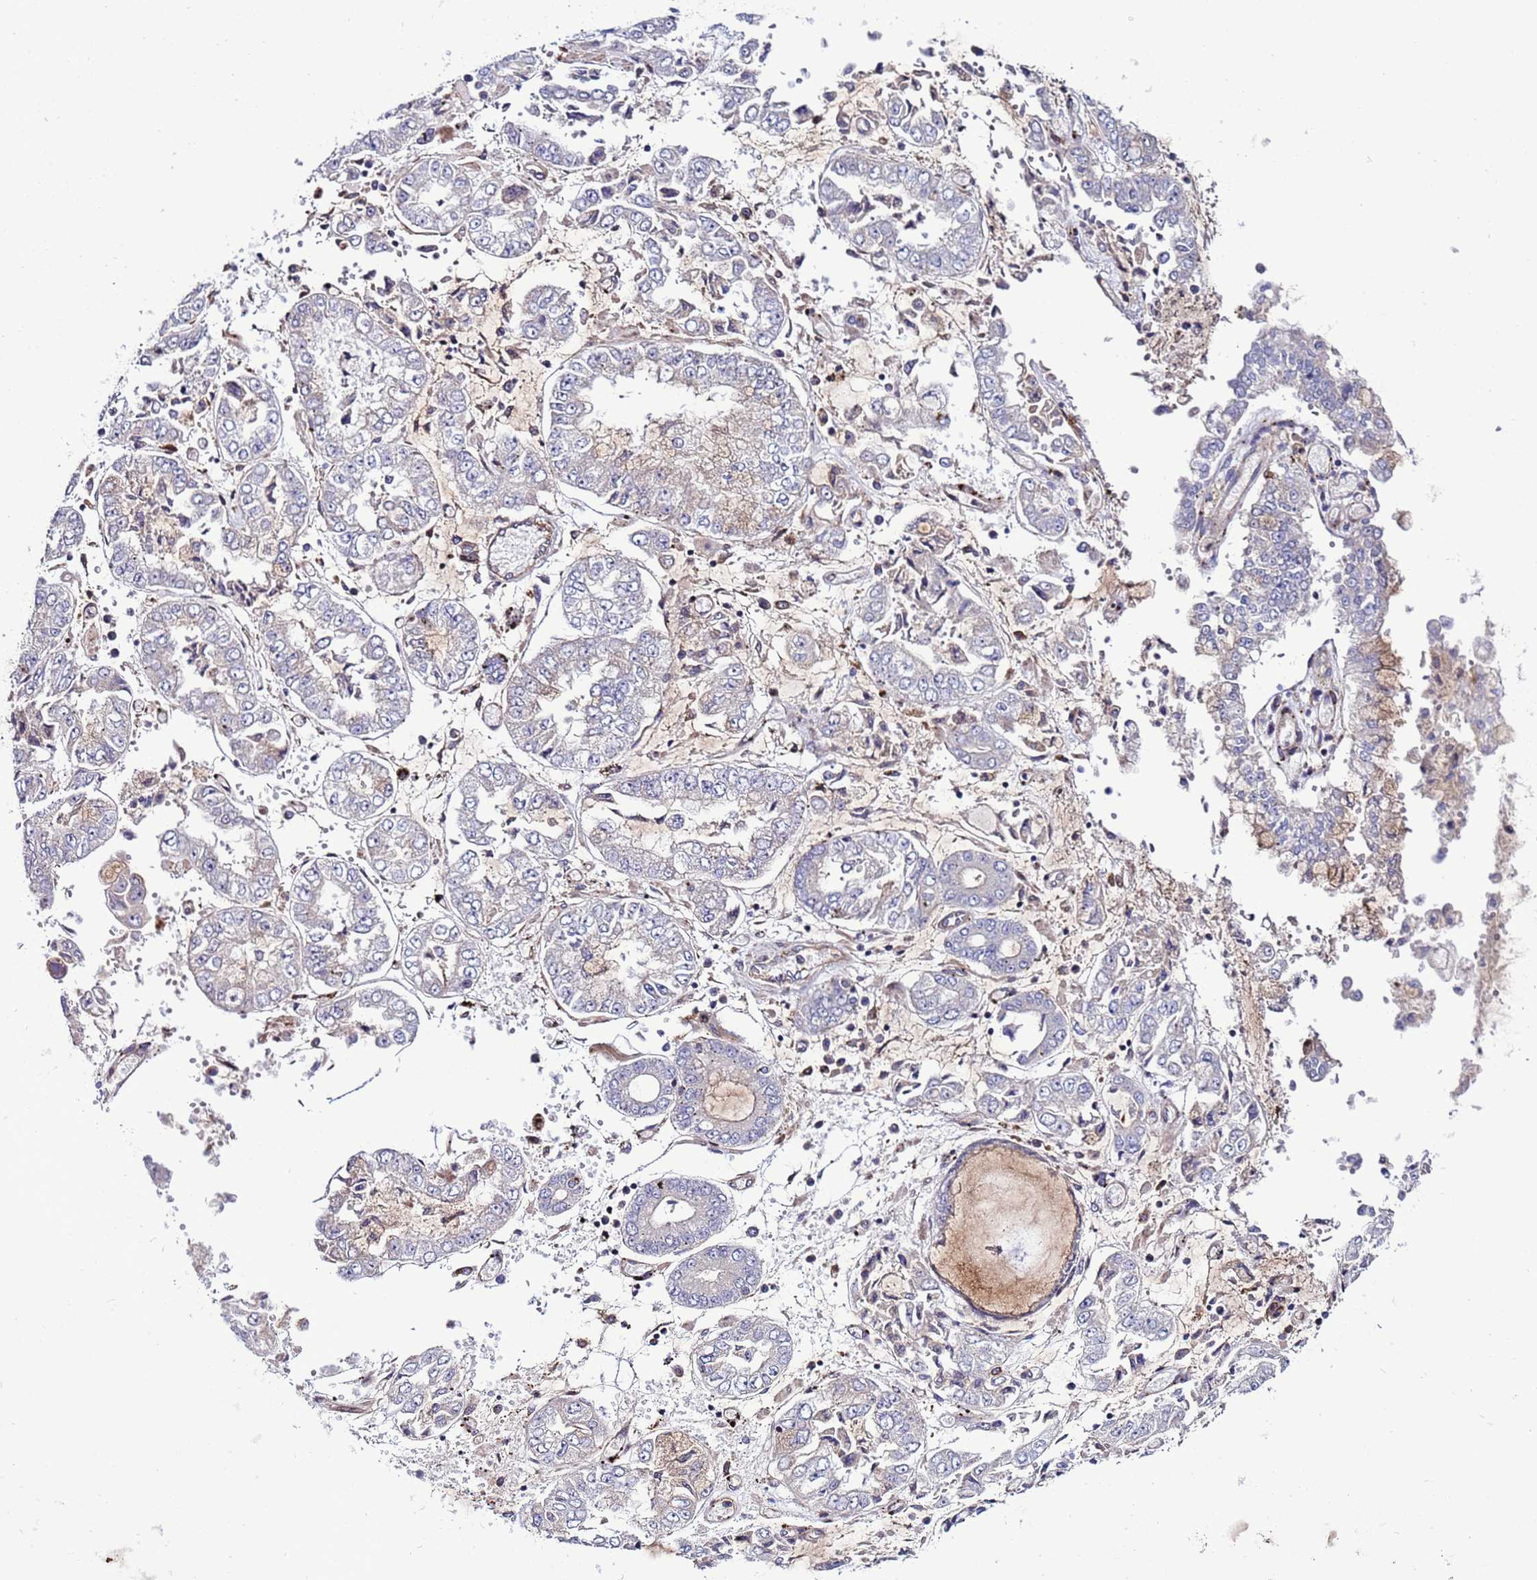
{"staining": {"intensity": "negative", "quantity": "none", "location": "none"}, "tissue": "stomach cancer", "cell_type": "Tumor cells", "image_type": "cancer", "snomed": [{"axis": "morphology", "description": "Adenocarcinoma, NOS"}, {"axis": "topography", "description": "Stomach"}], "caption": "IHC of adenocarcinoma (stomach) reveals no expression in tumor cells. (Stains: DAB immunohistochemistry (IHC) with hematoxylin counter stain, Microscopy: brightfield microscopy at high magnification).", "gene": "RAPGEF4", "patient": {"sex": "male", "age": 76}}